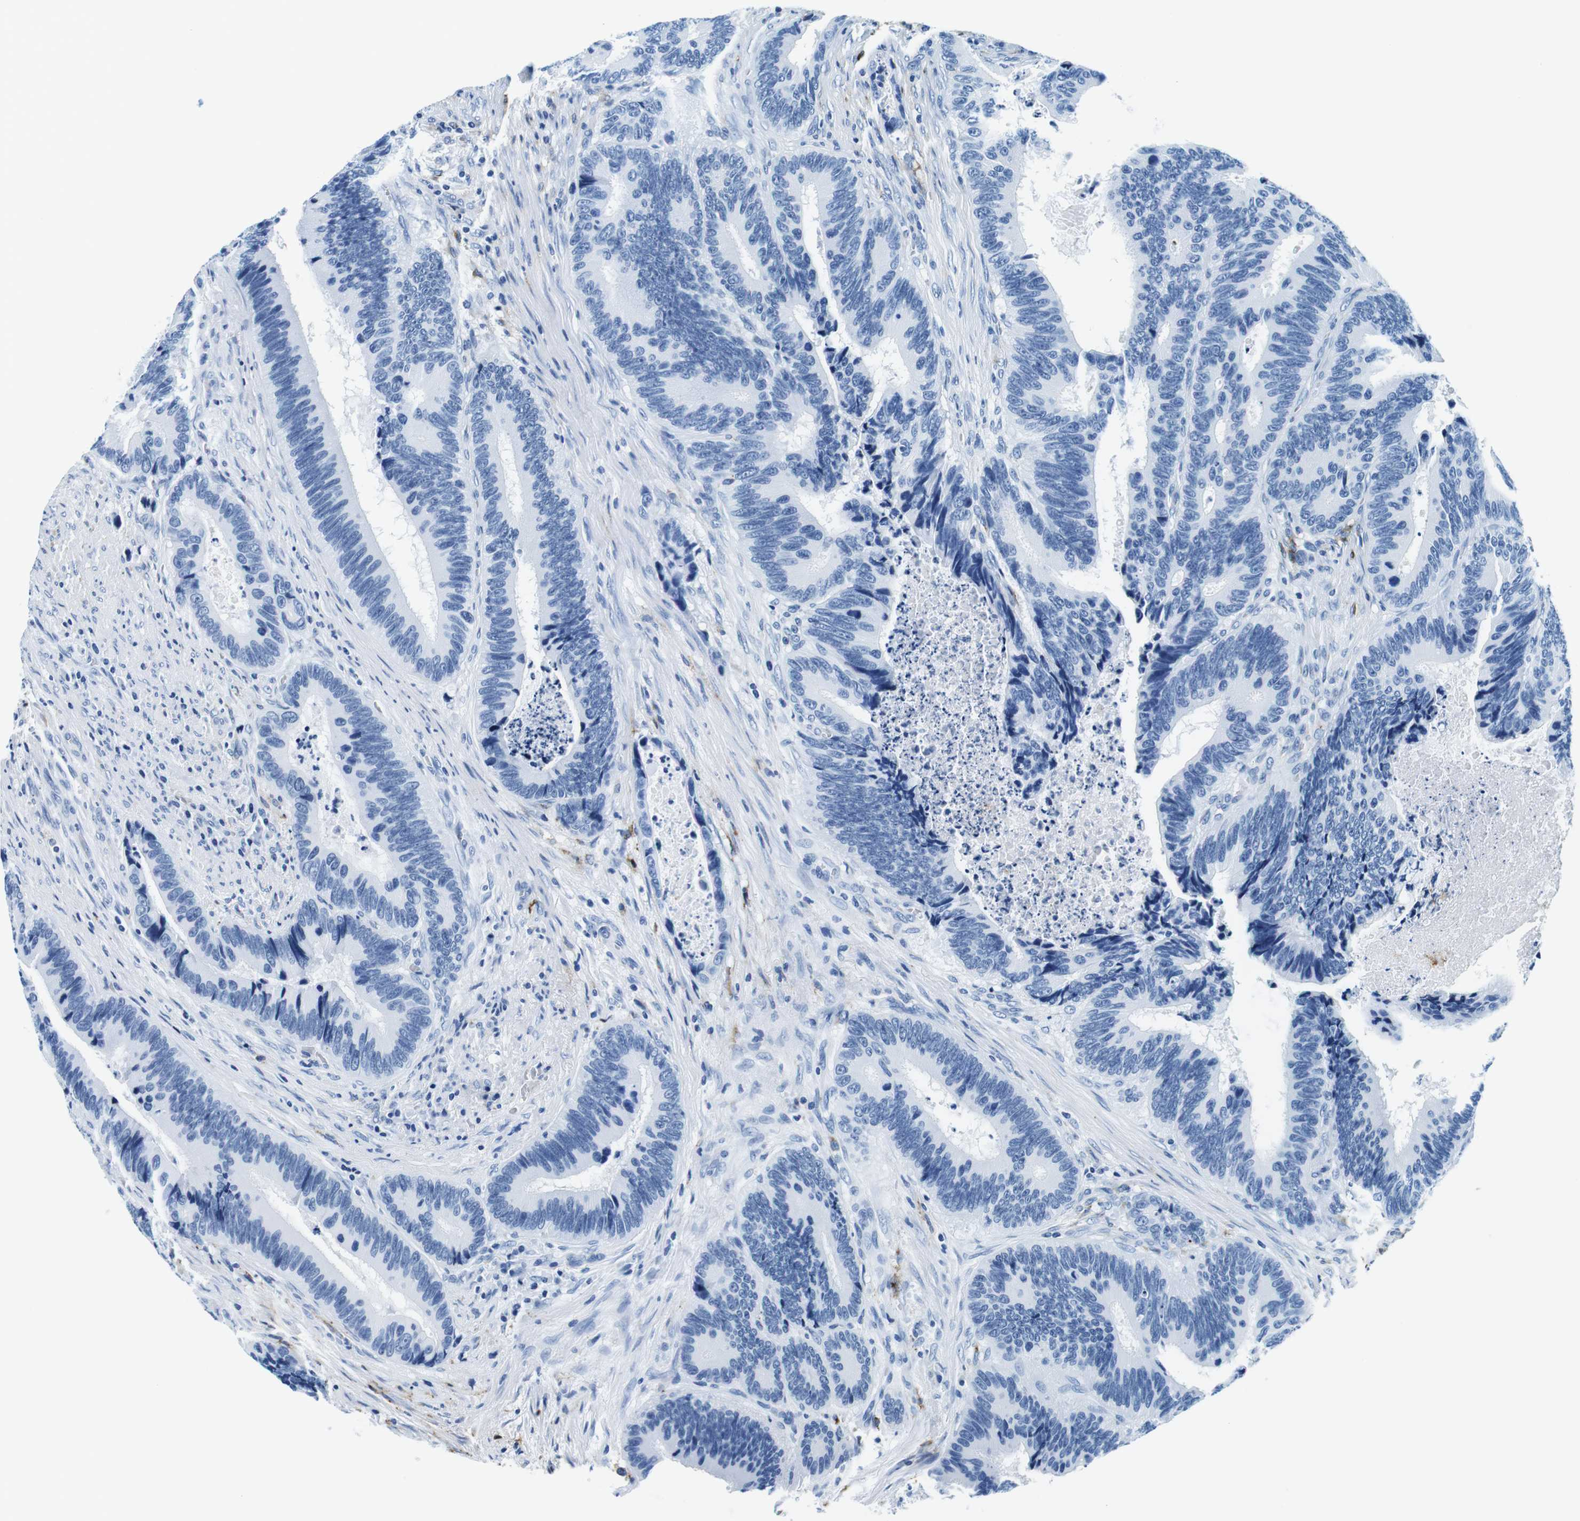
{"staining": {"intensity": "negative", "quantity": "none", "location": "none"}, "tissue": "colorectal cancer", "cell_type": "Tumor cells", "image_type": "cancer", "snomed": [{"axis": "morphology", "description": "Inflammation, NOS"}, {"axis": "morphology", "description": "Adenocarcinoma, NOS"}, {"axis": "topography", "description": "Colon"}], "caption": "This is an immunohistochemistry image of human colorectal cancer (adenocarcinoma). There is no expression in tumor cells.", "gene": "HLA-DRB1", "patient": {"sex": "male", "age": 72}}